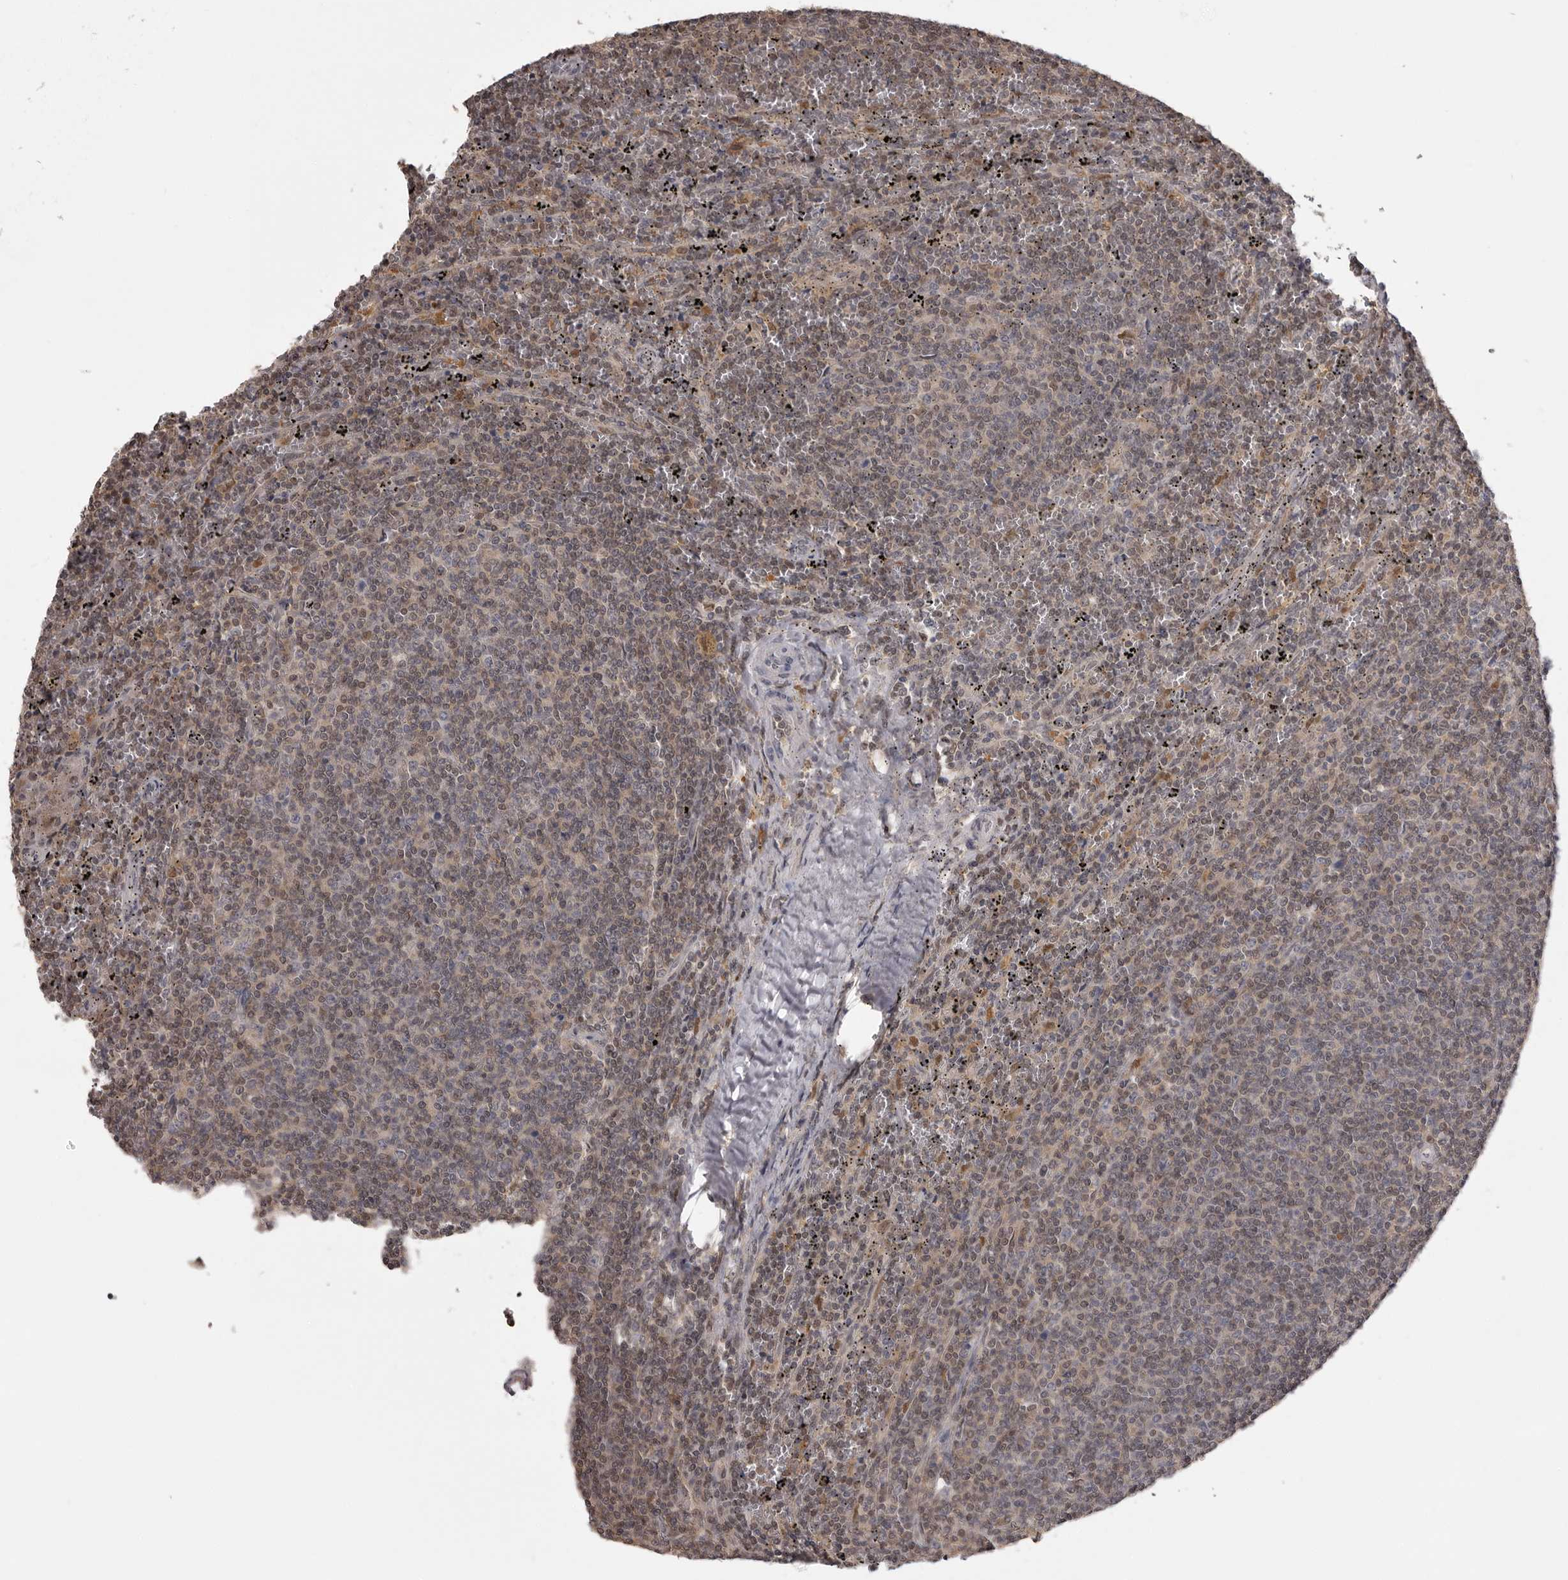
{"staining": {"intensity": "weak", "quantity": "25%-75%", "location": "cytoplasmic/membranous,nuclear"}, "tissue": "lymphoma", "cell_type": "Tumor cells", "image_type": "cancer", "snomed": [{"axis": "morphology", "description": "Malignant lymphoma, non-Hodgkin's type, Low grade"}, {"axis": "topography", "description": "Spleen"}], "caption": "Immunohistochemistry micrograph of lymphoma stained for a protein (brown), which demonstrates low levels of weak cytoplasmic/membranous and nuclear staining in about 25%-75% of tumor cells.", "gene": "MDH1", "patient": {"sex": "female", "age": 50}}